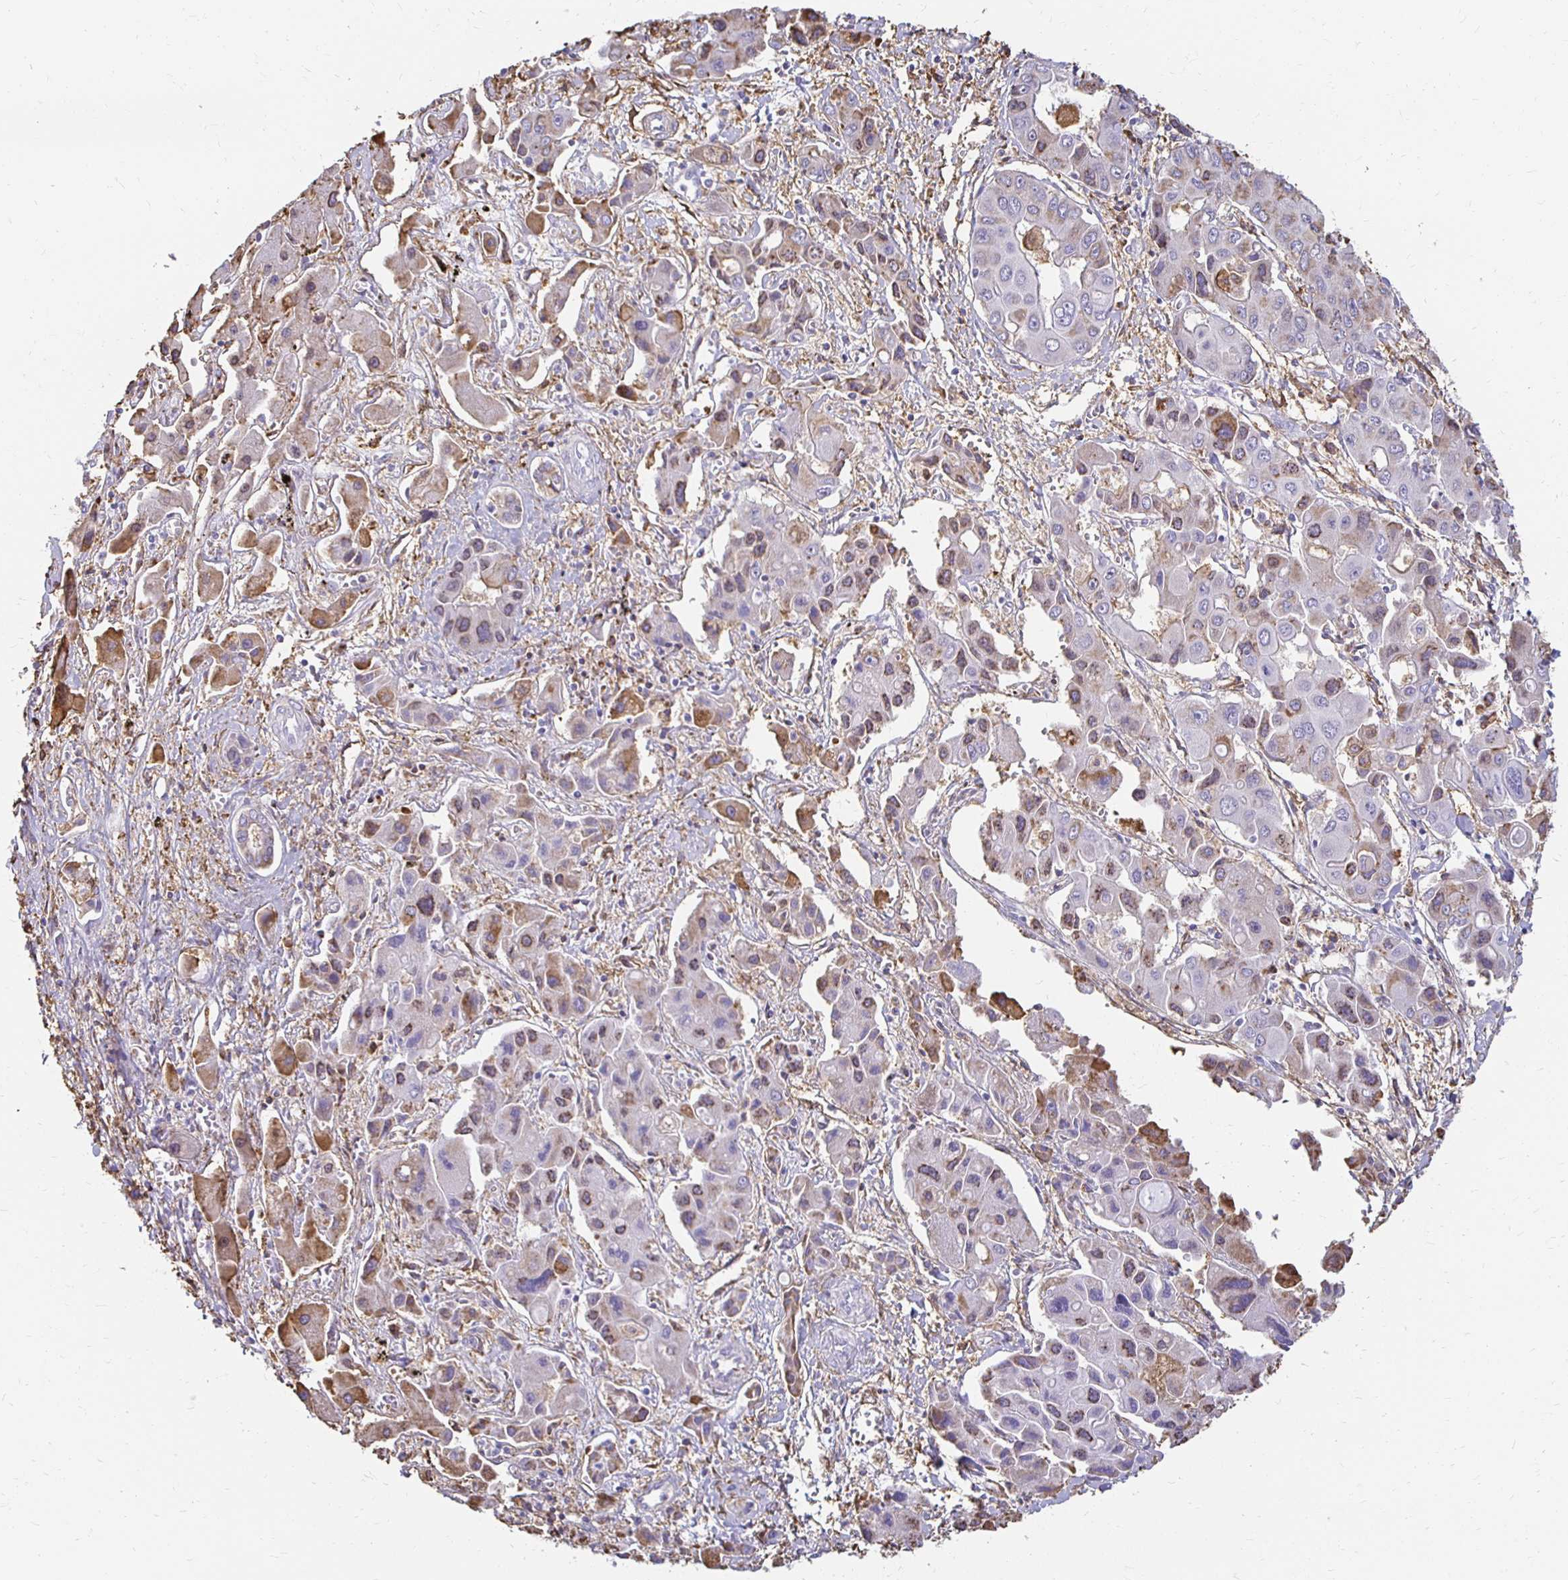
{"staining": {"intensity": "negative", "quantity": "none", "location": "none"}, "tissue": "liver cancer", "cell_type": "Tumor cells", "image_type": "cancer", "snomed": [{"axis": "morphology", "description": "Cholangiocarcinoma"}, {"axis": "topography", "description": "Liver"}], "caption": "High magnification brightfield microscopy of liver cancer (cholangiocarcinoma) stained with DAB (3,3'-diaminobenzidine) (brown) and counterstained with hematoxylin (blue): tumor cells show no significant staining. Nuclei are stained in blue.", "gene": "TAS1R3", "patient": {"sex": "male", "age": 67}}